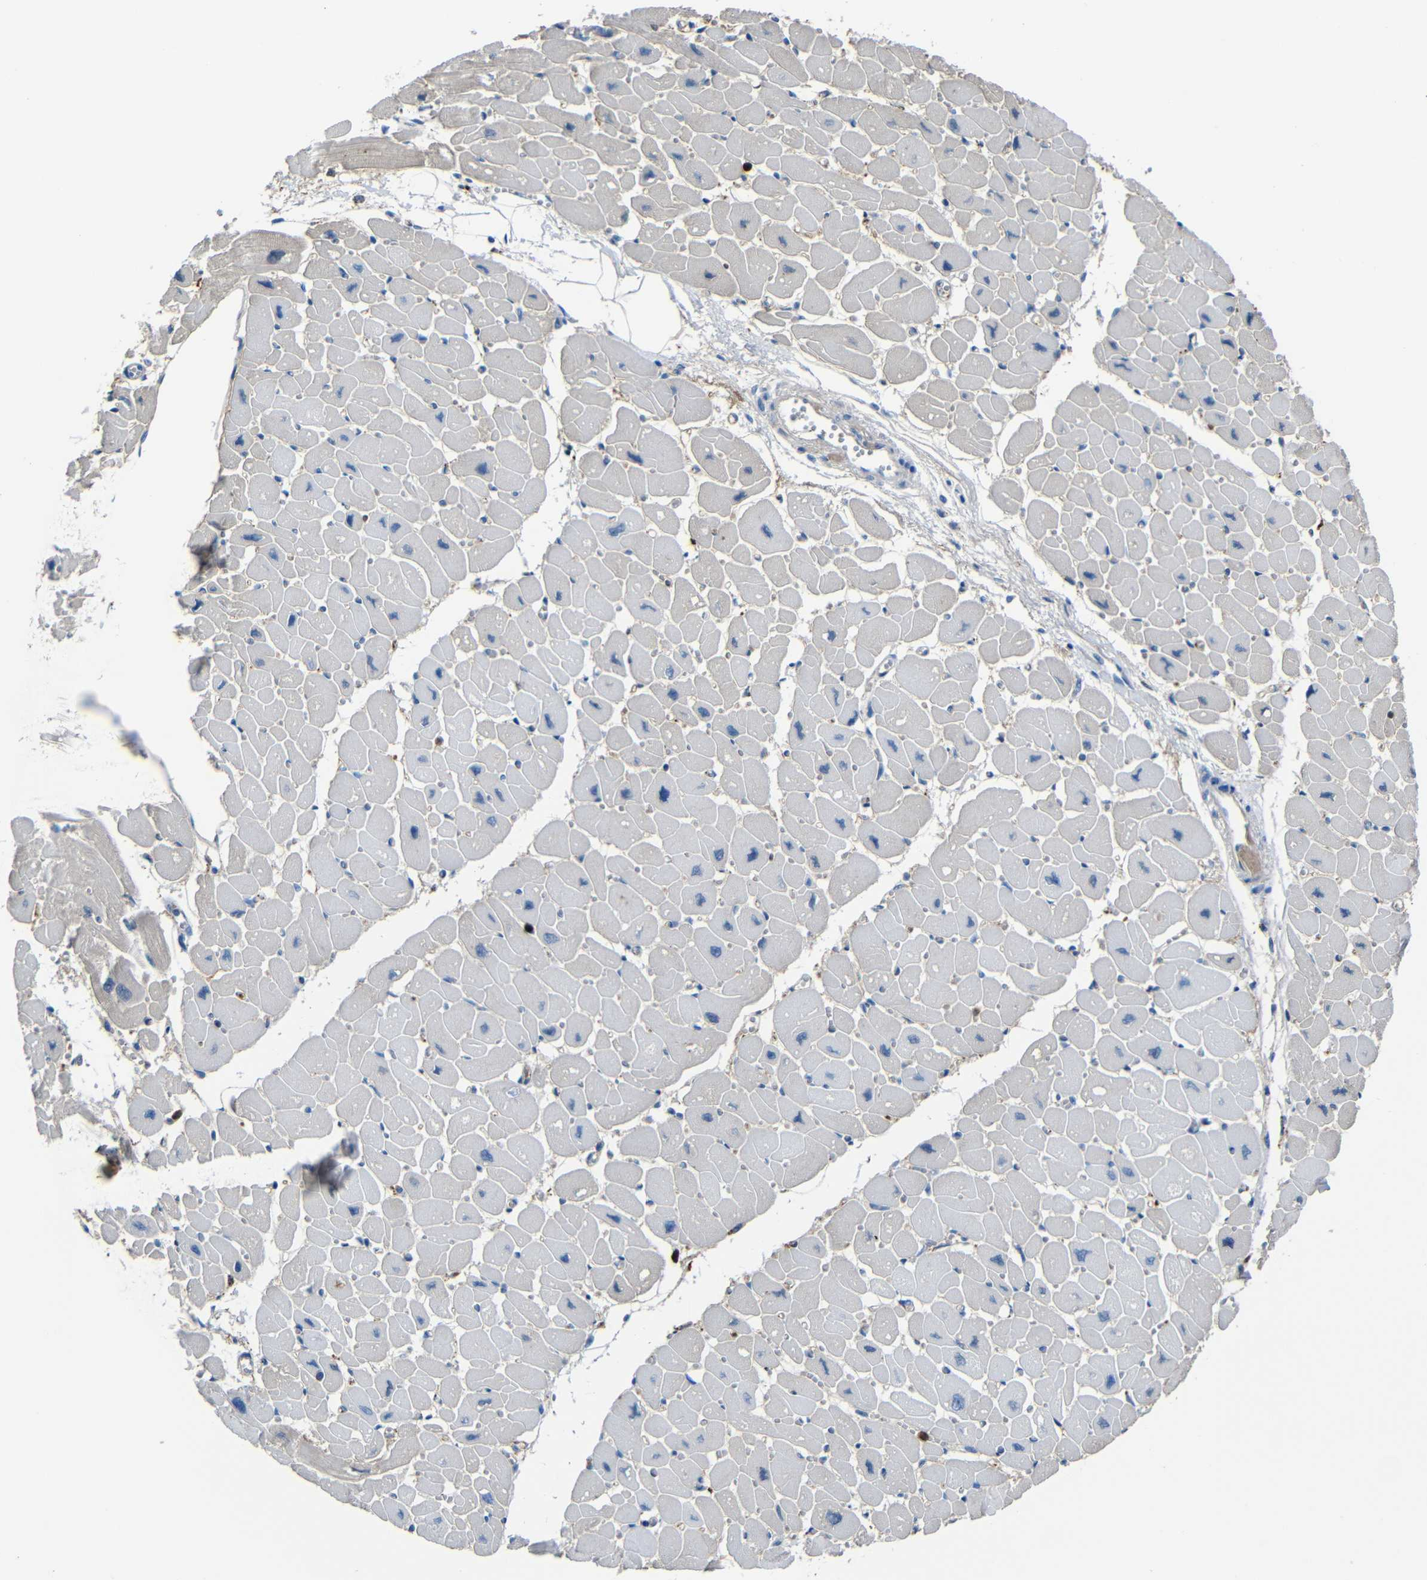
{"staining": {"intensity": "negative", "quantity": "none", "location": "none"}, "tissue": "heart muscle", "cell_type": "Cardiomyocytes", "image_type": "normal", "snomed": [{"axis": "morphology", "description": "Normal tissue, NOS"}, {"axis": "topography", "description": "Heart"}], "caption": "IHC of unremarkable human heart muscle reveals no expression in cardiomyocytes. (DAB IHC with hematoxylin counter stain).", "gene": "SERPINA1", "patient": {"sex": "female", "age": 54}}